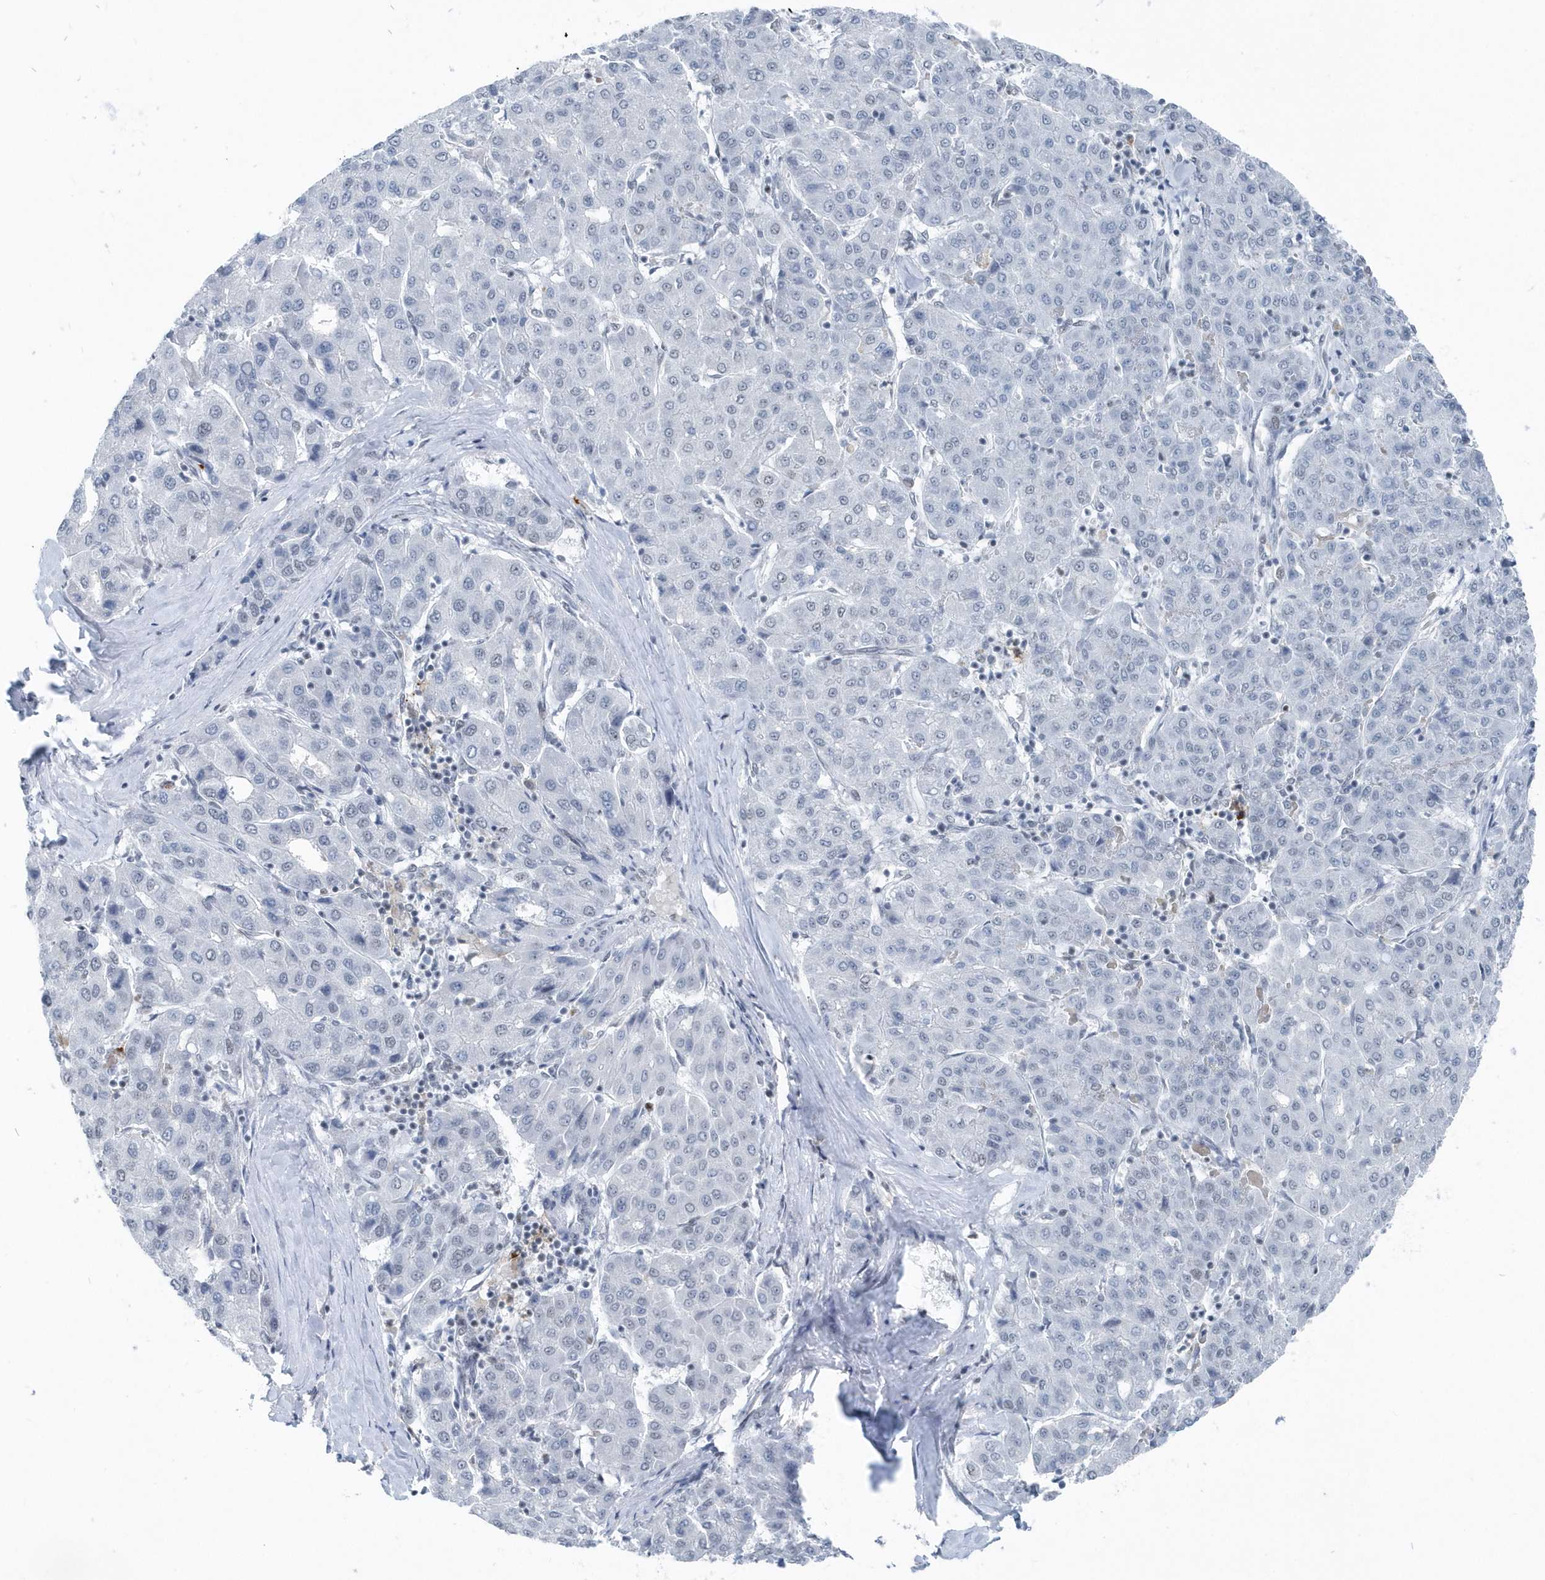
{"staining": {"intensity": "weak", "quantity": "<25%", "location": "nuclear"}, "tissue": "liver cancer", "cell_type": "Tumor cells", "image_type": "cancer", "snomed": [{"axis": "morphology", "description": "Carcinoma, Hepatocellular, NOS"}, {"axis": "topography", "description": "Liver"}], "caption": "High magnification brightfield microscopy of liver hepatocellular carcinoma stained with DAB (3,3'-diaminobenzidine) (brown) and counterstained with hematoxylin (blue): tumor cells show no significant staining.", "gene": "FIP1L1", "patient": {"sex": "male", "age": 65}}